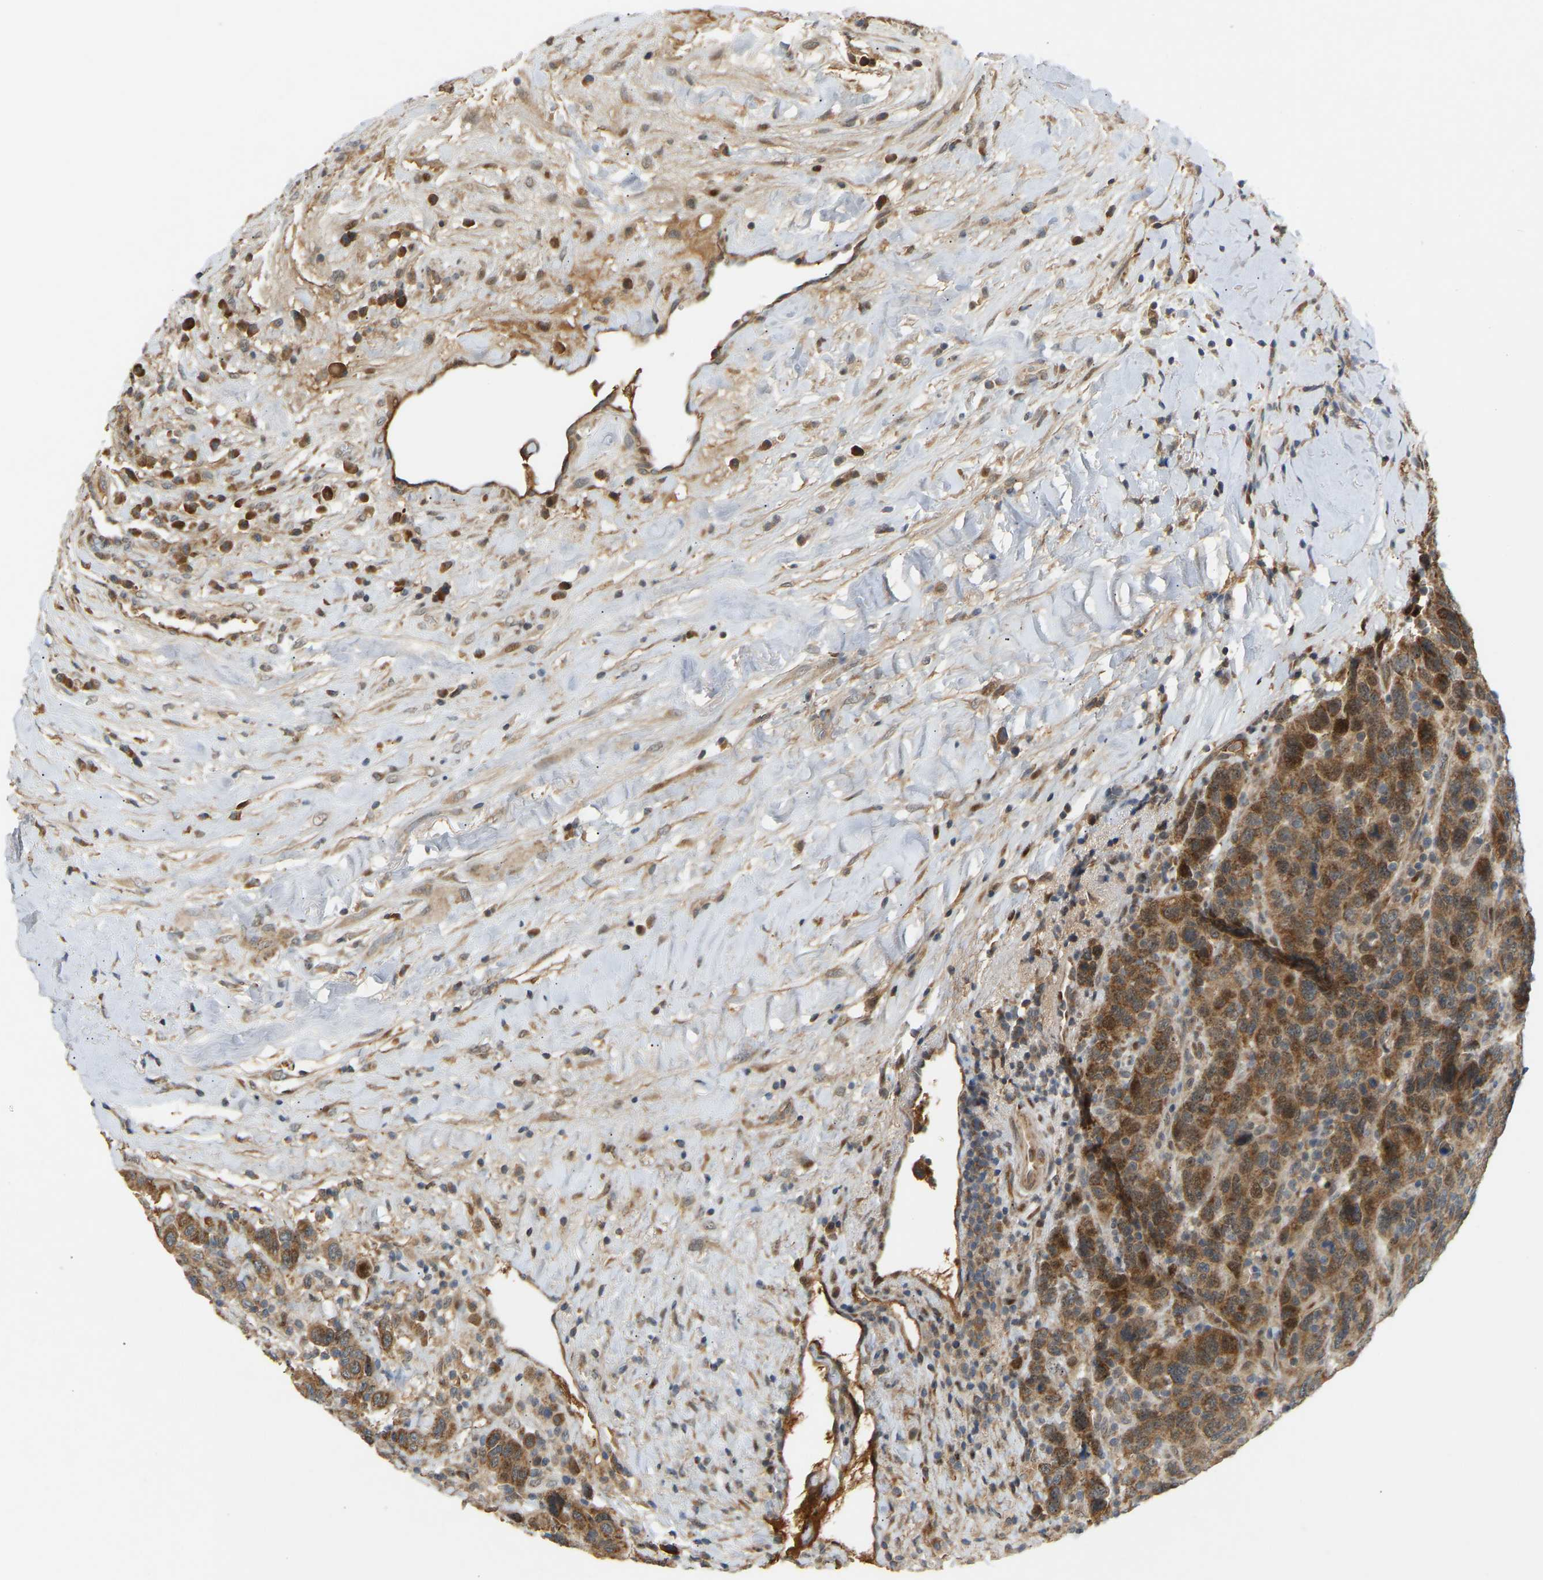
{"staining": {"intensity": "moderate", "quantity": ">75%", "location": "cytoplasmic/membranous"}, "tissue": "breast cancer", "cell_type": "Tumor cells", "image_type": "cancer", "snomed": [{"axis": "morphology", "description": "Duct carcinoma"}, {"axis": "topography", "description": "Breast"}], "caption": "A brown stain highlights moderate cytoplasmic/membranous staining of a protein in invasive ductal carcinoma (breast) tumor cells. Nuclei are stained in blue.", "gene": "PTCD1", "patient": {"sex": "female", "age": 37}}